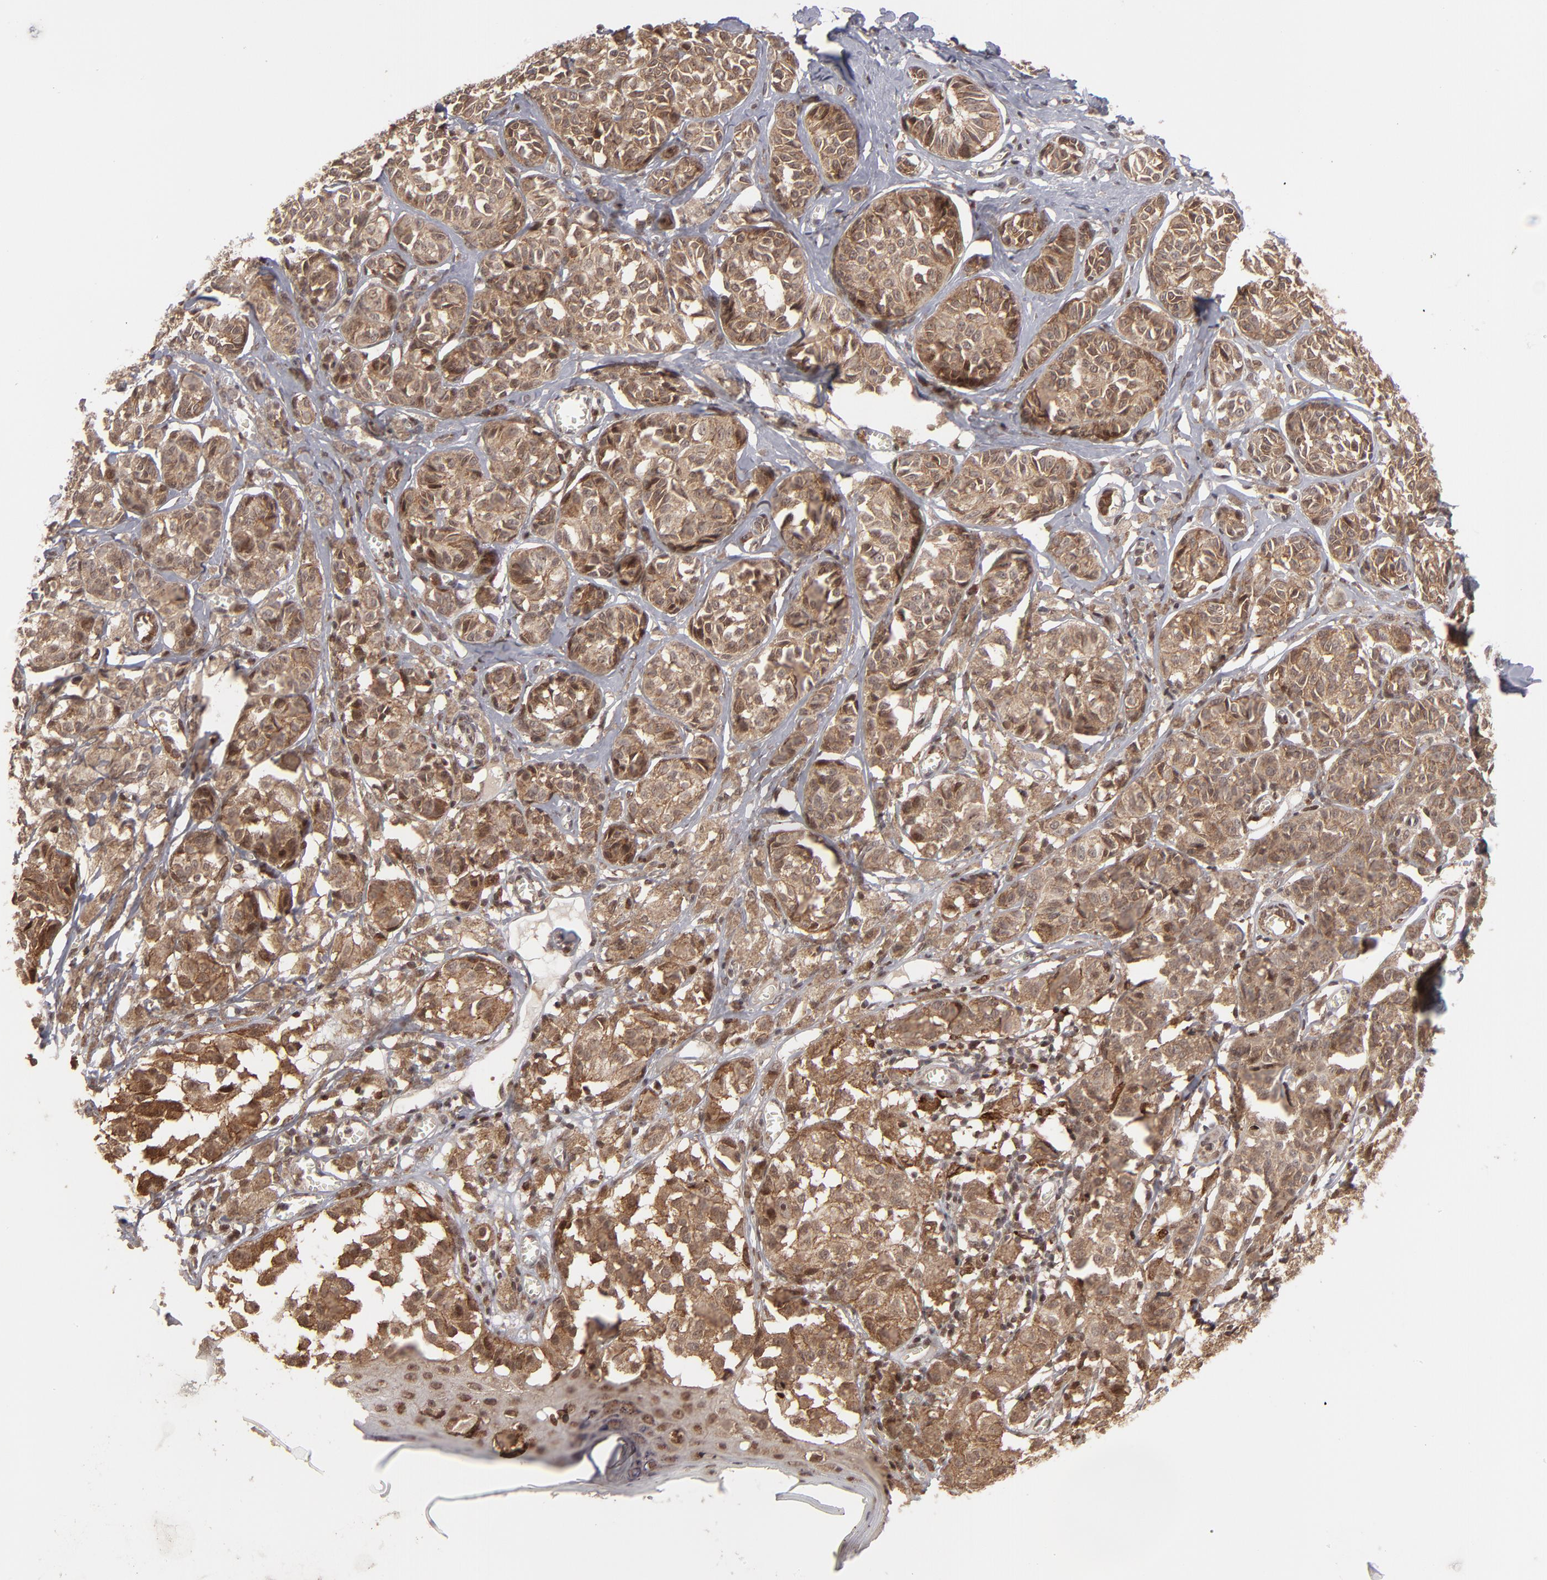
{"staining": {"intensity": "strong", "quantity": ">75%", "location": "cytoplasmic/membranous,nuclear"}, "tissue": "melanoma", "cell_type": "Tumor cells", "image_type": "cancer", "snomed": [{"axis": "morphology", "description": "Malignant melanoma, NOS"}, {"axis": "topography", "description": "Skin"}], "caption": "Immunohistochemistry (IHC) photomicrograph of neoplastic tissue: human melanoma stained using immunohistochemistry exhibits high levels of strong protein expression localized specifically in the cytoplasmic/membranous and nuclear of tumor cells, appearing as a cytoplasmic/membranous and nuclear brown color.", "gene": "RGS6", "patient": {"sex": "male", "age": 76}}